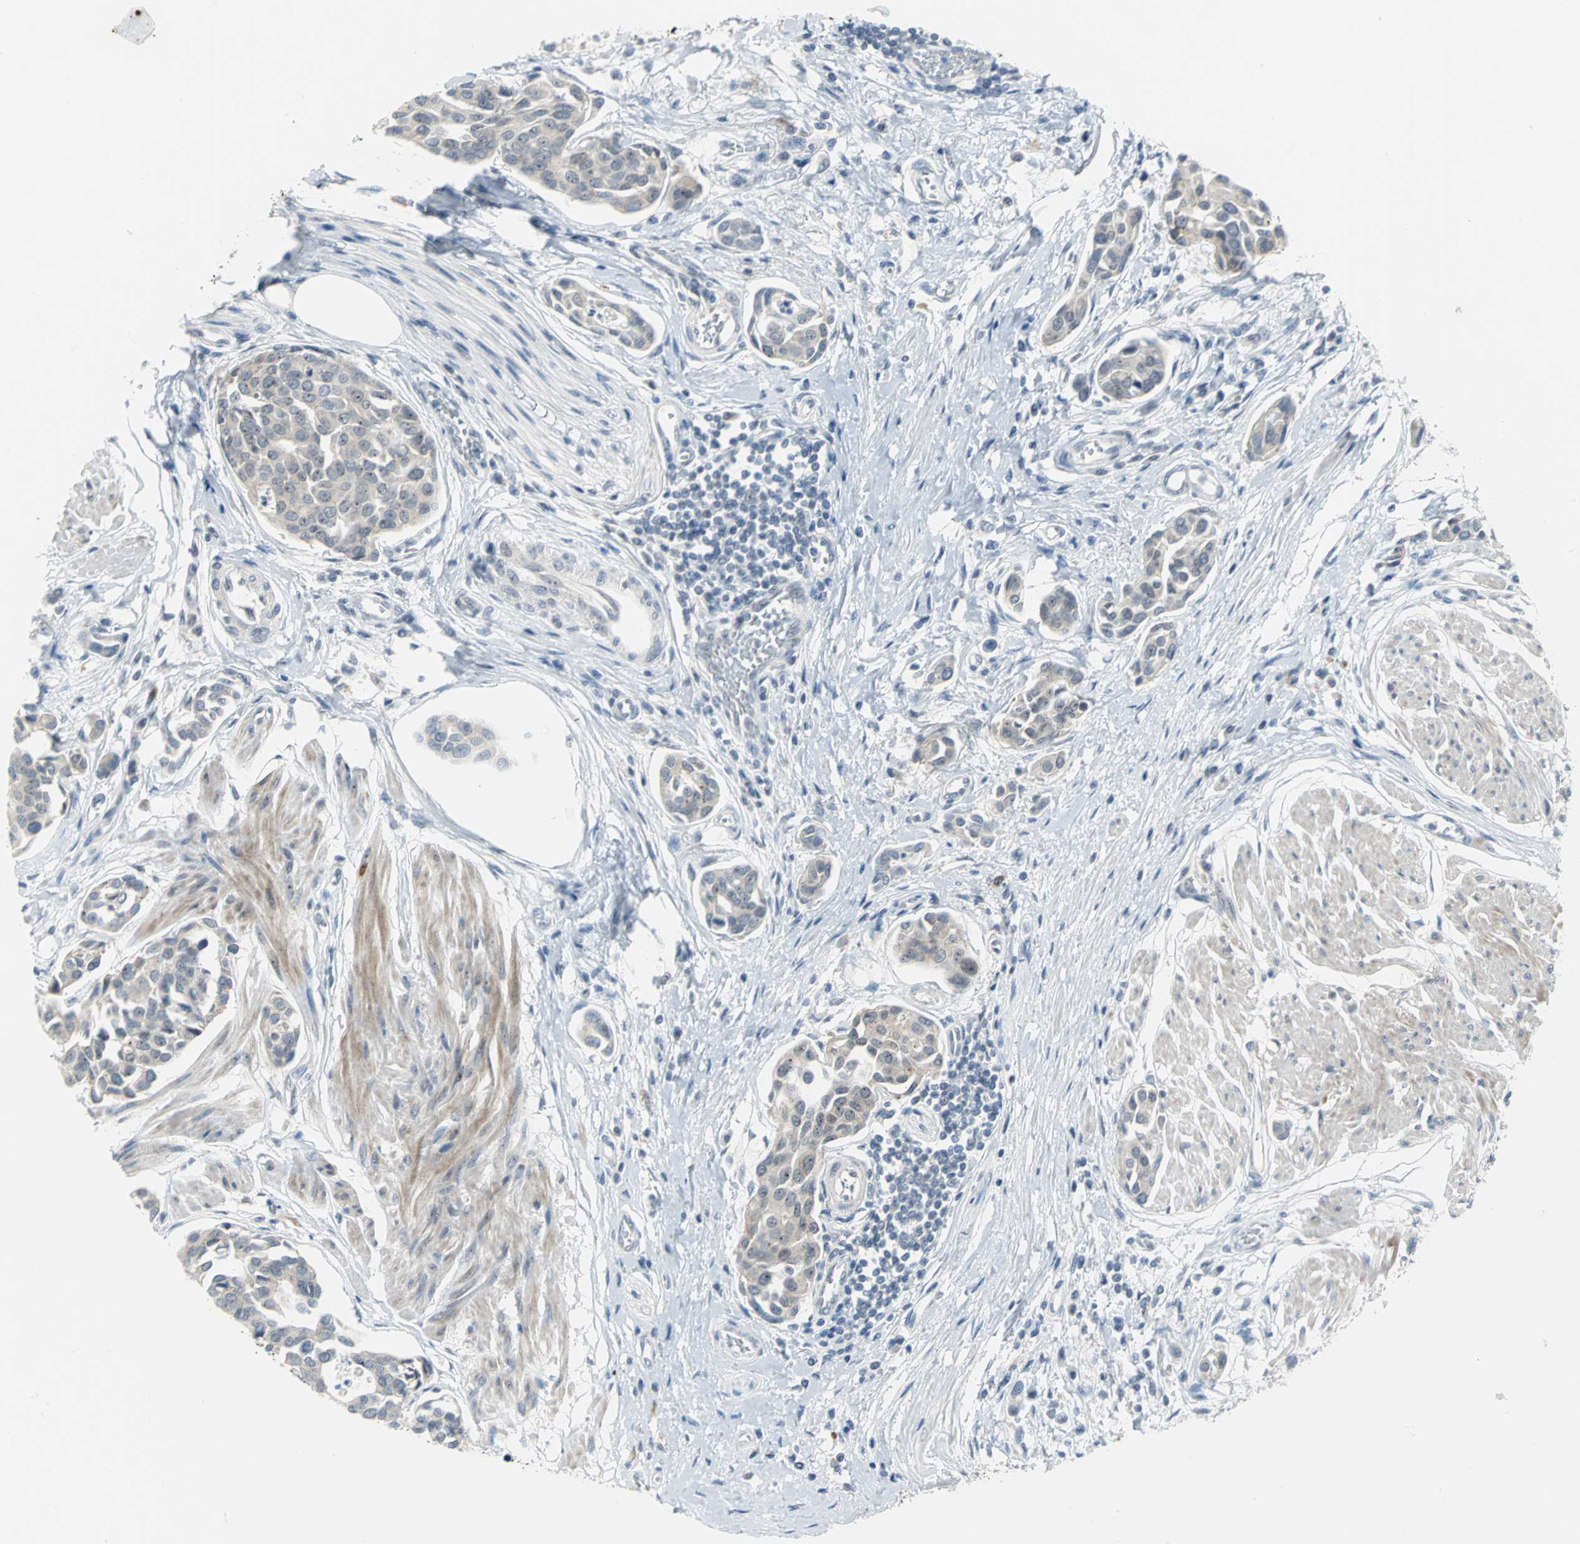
{"staining": {"intensity": "moderate", "quantity": "25%-75%", "location": "nuclear"}, "tissue": "urothelial cancer", "cell_type": "Tumor cells", "image_type": "cancer", "snomed": [{"axis": "morphology", "description": "Urothelial carcinoma, High grade"}, {"axis": "topography", "description": "Urinary bladder"}], "caption": "Tumor cells display medium levels of moderate nuclear positivity in approximately 25%-75% of cells in human urothelial cancer.", "gene": "MYBBP1A", "patient": {"sex": "male", "age": 78}}